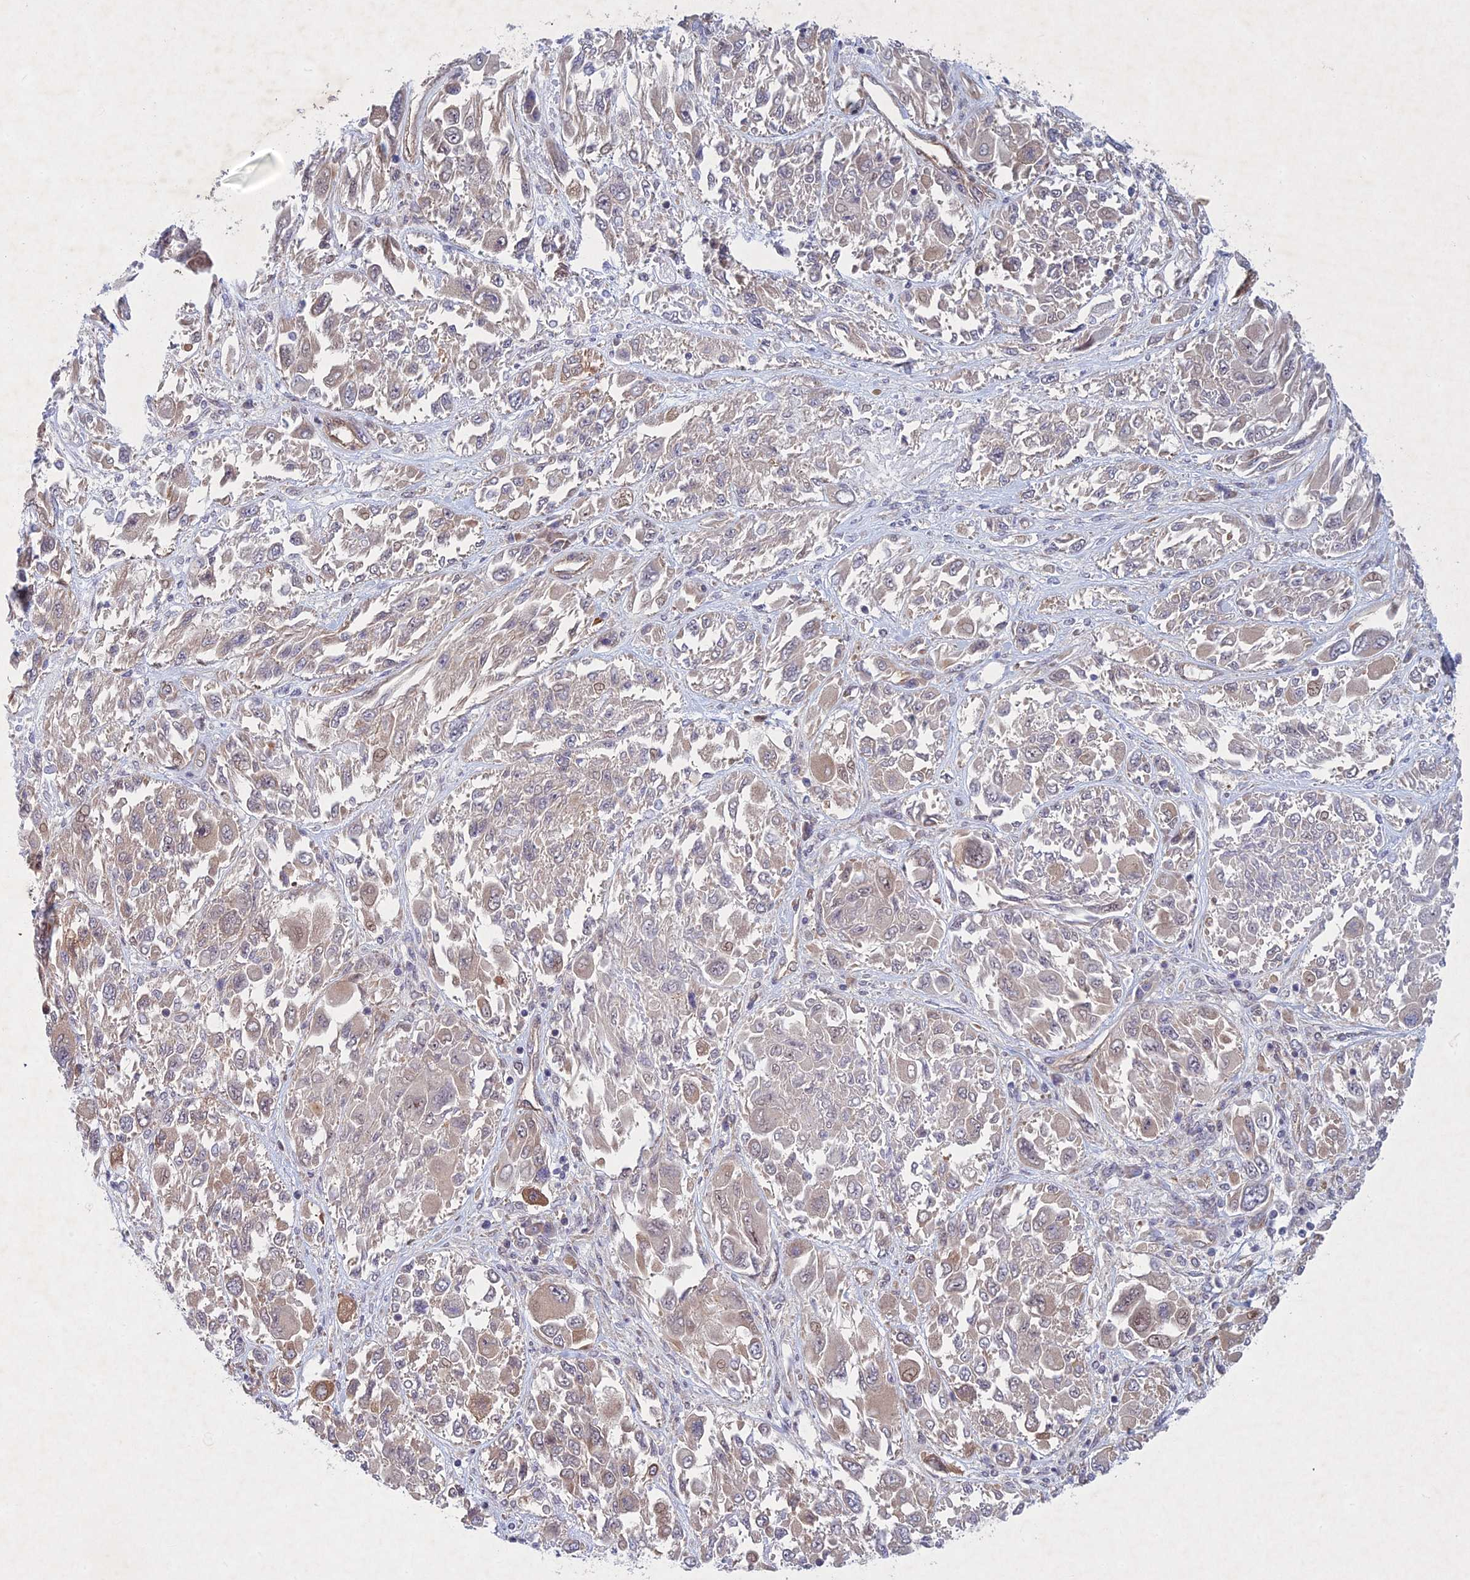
{"staining": {"intensity": "weak", "quantity": "<25%", "location": "cytoplasmic/membranous"}, "tissue": "melanoma", "cell_type": "Tumor cells", "image_type": "cancer", "snomed": [{"axis": "morphology", "description": "Malignant melanoma, NOS"}, {"axis": "topography", "description": "Skin"}], "caption": "An image of human melanoma is negative for staining in tumor cells.", "gene": "PTHLH", "patient": {"sex": "female", "age": 91}}